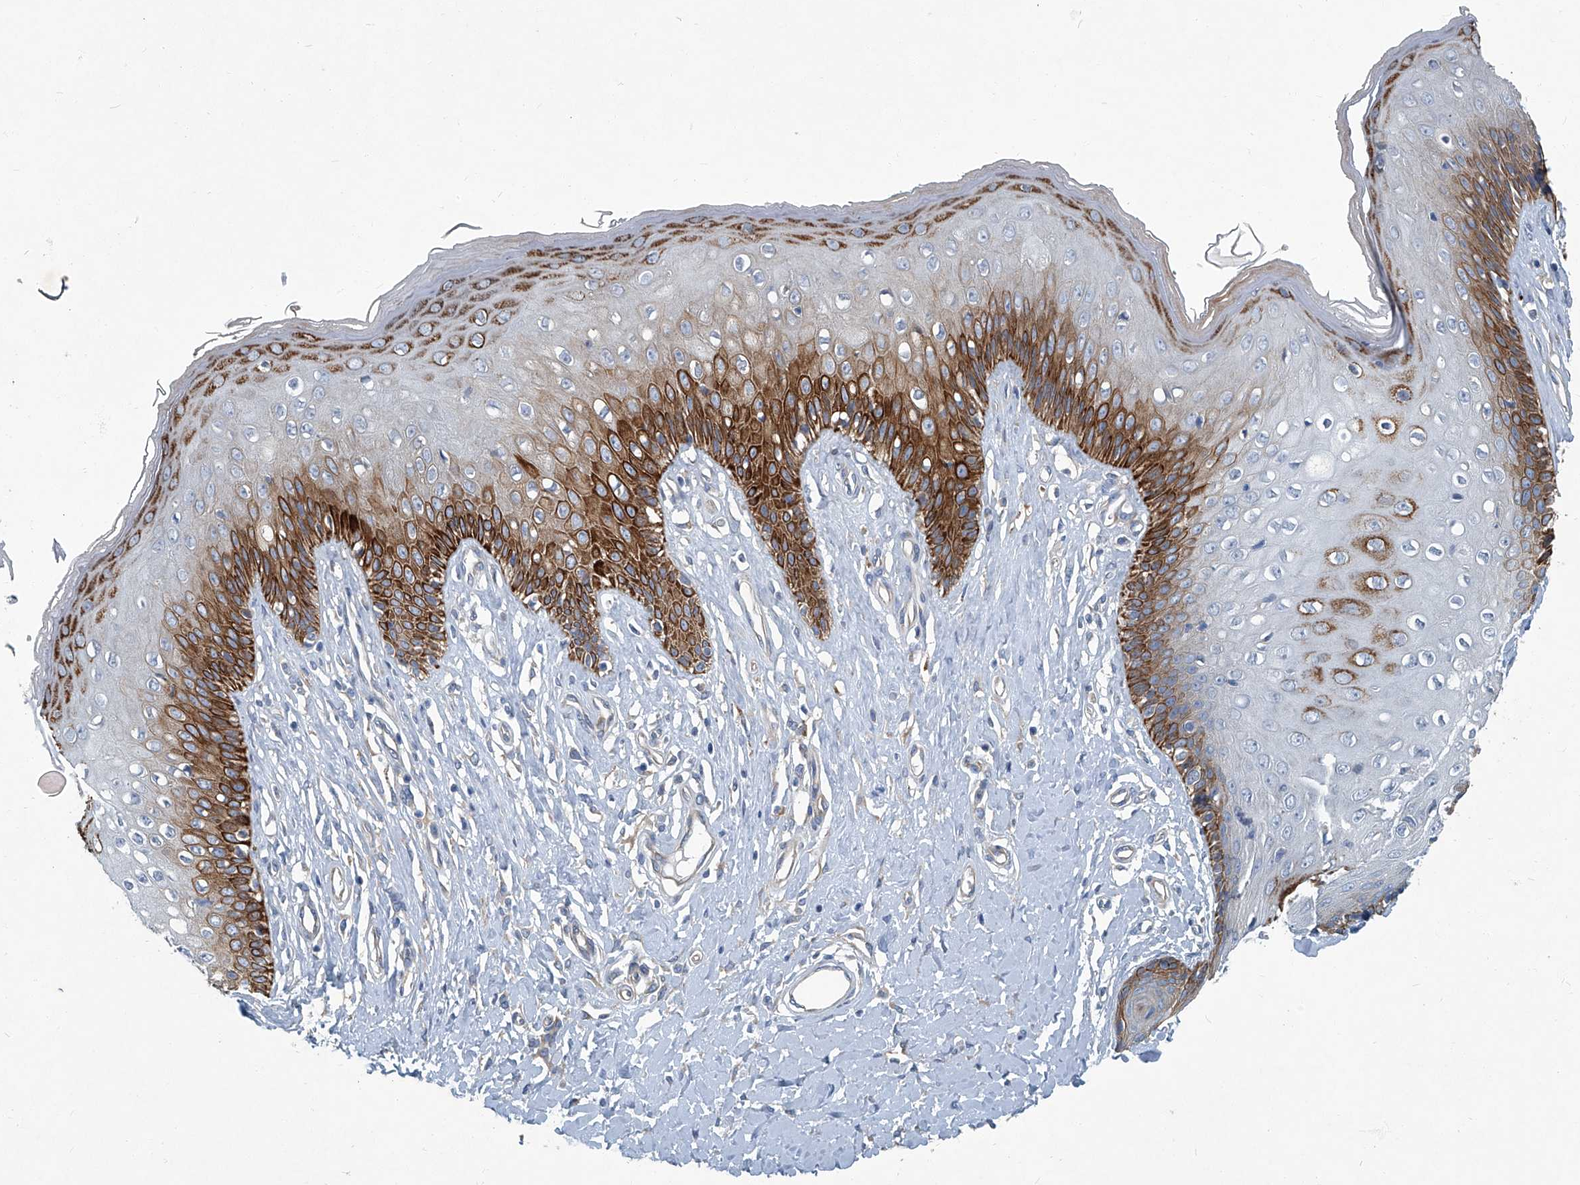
{"staining": {"intensity": "strong", "quantity": "25%-75%", "location": "cytoplasmic/membranous"}, "tissue": "skin", "cell_type": "Epidermal cells", "image_type": "normal", "snomed": [{"axis": "morphology", "description": "Normal tissue, NOS"}, {"axis": "morphology", "description": "Squamous cell carcinoma, NOS"}, {"axis": "topography", "description": "Vulva"}], "caption": "DAB immunohistochemical staining of normal skin displays strong cytoplasmic/membranous protein expression in approximately 25%-75% of epidermal cells. (DAB (3,3'-diaminobenzidine) IHC, brown staining for protein, blue staining for nuclei).", "gene": "SLC26A11", "patient": {"sex": "female", "age": 85}}